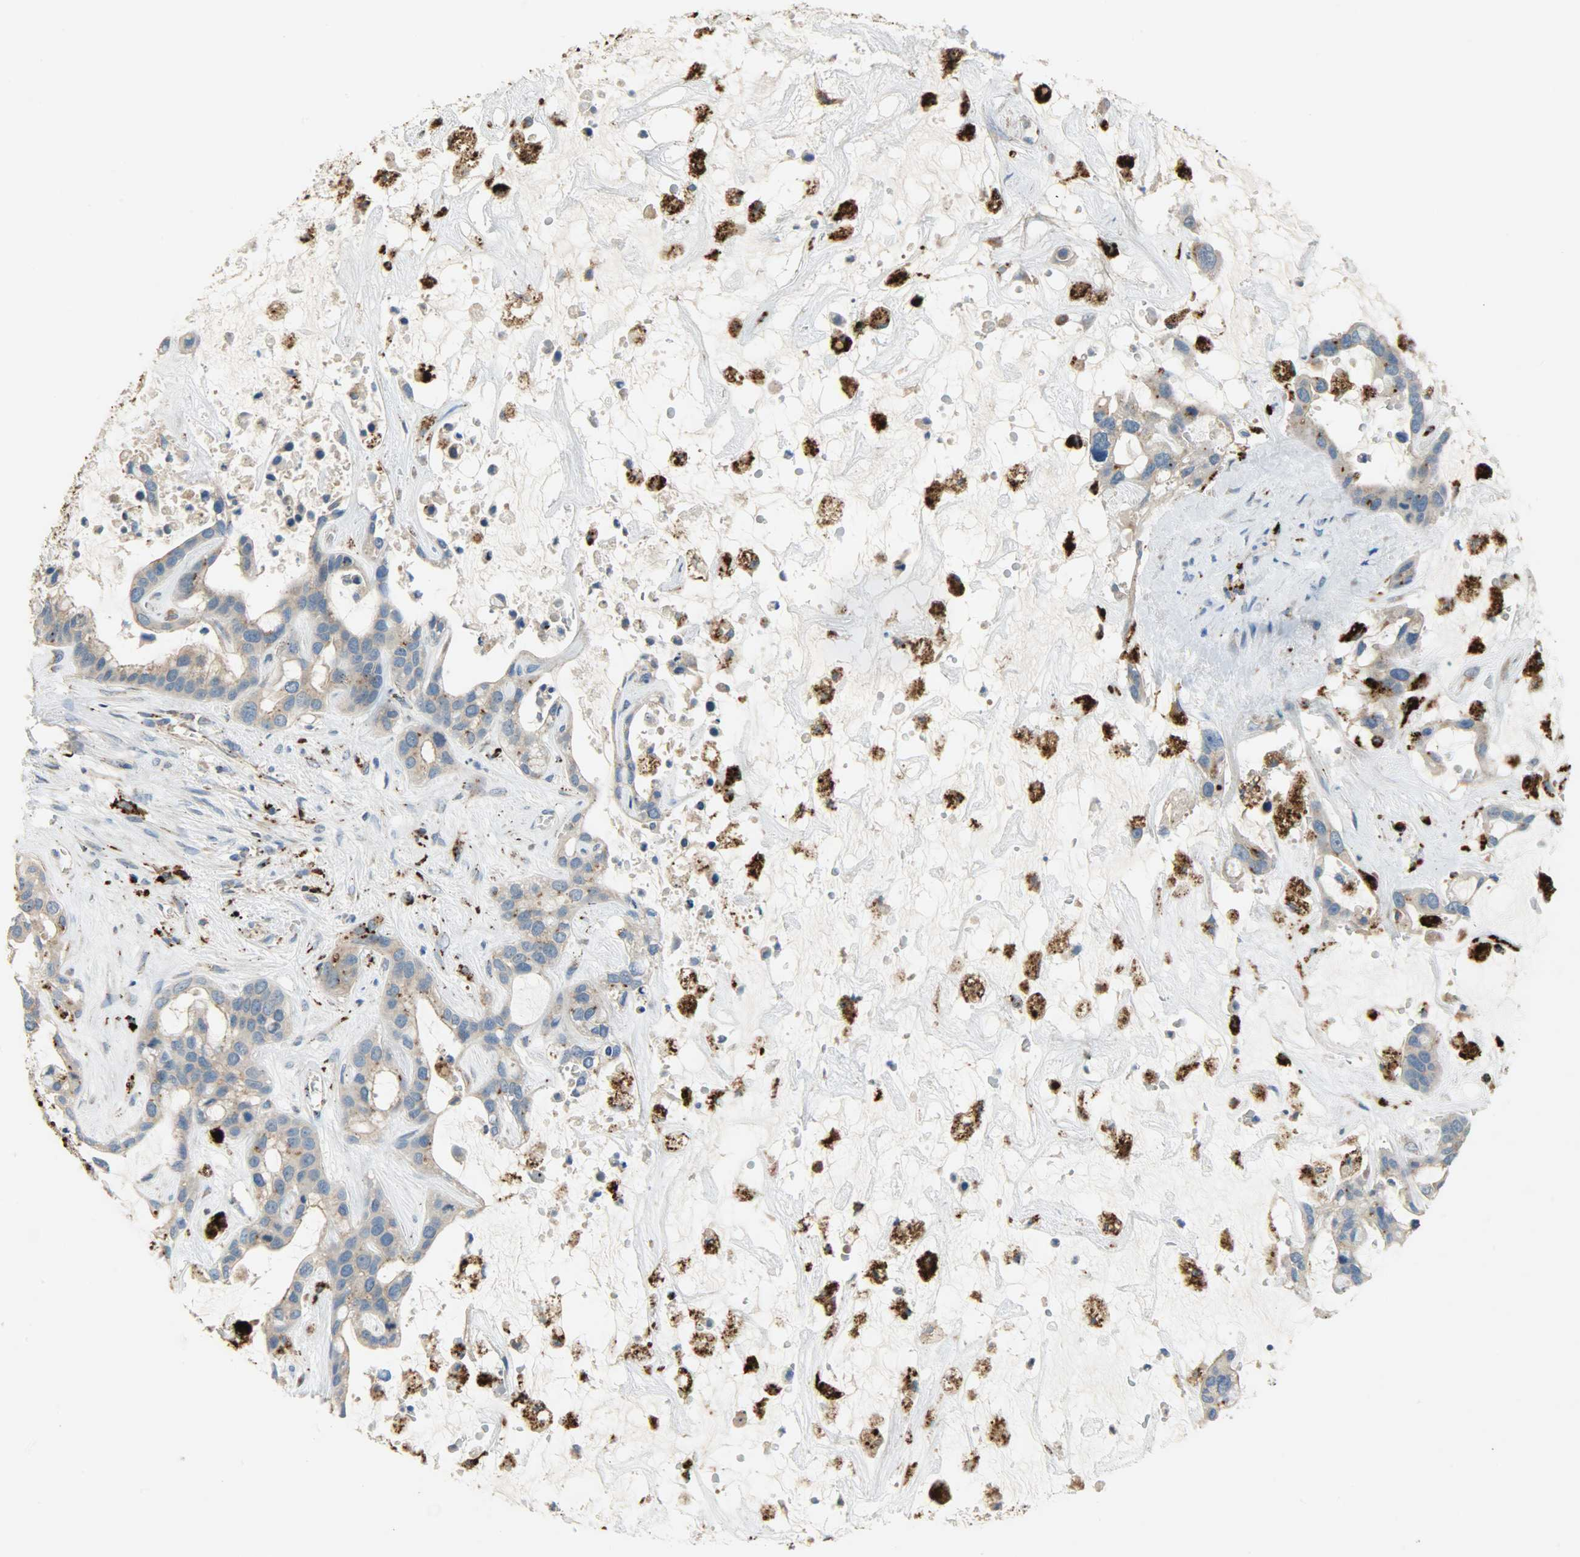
{"staining": {"intensity": "weak", "quantity": ">75%", "location": "cytoplasmic/membranous"}, "tissue": "liver cancer", "cell_type": "Tumor cells", "image_type": "cancer", "snomed": [{"axis": "morphology", "description": "Cholangiocarcinoma"}, {"axis": "topography", "description": "Liver"}], "caption": "Liver cancer (cholangiocarcinoma) tissue displays weak cytoplasmic/membranous positivity in about >75% of tumor cells", "gene": "ASAH1", "patient": {"sex": "female", "age": 65}}